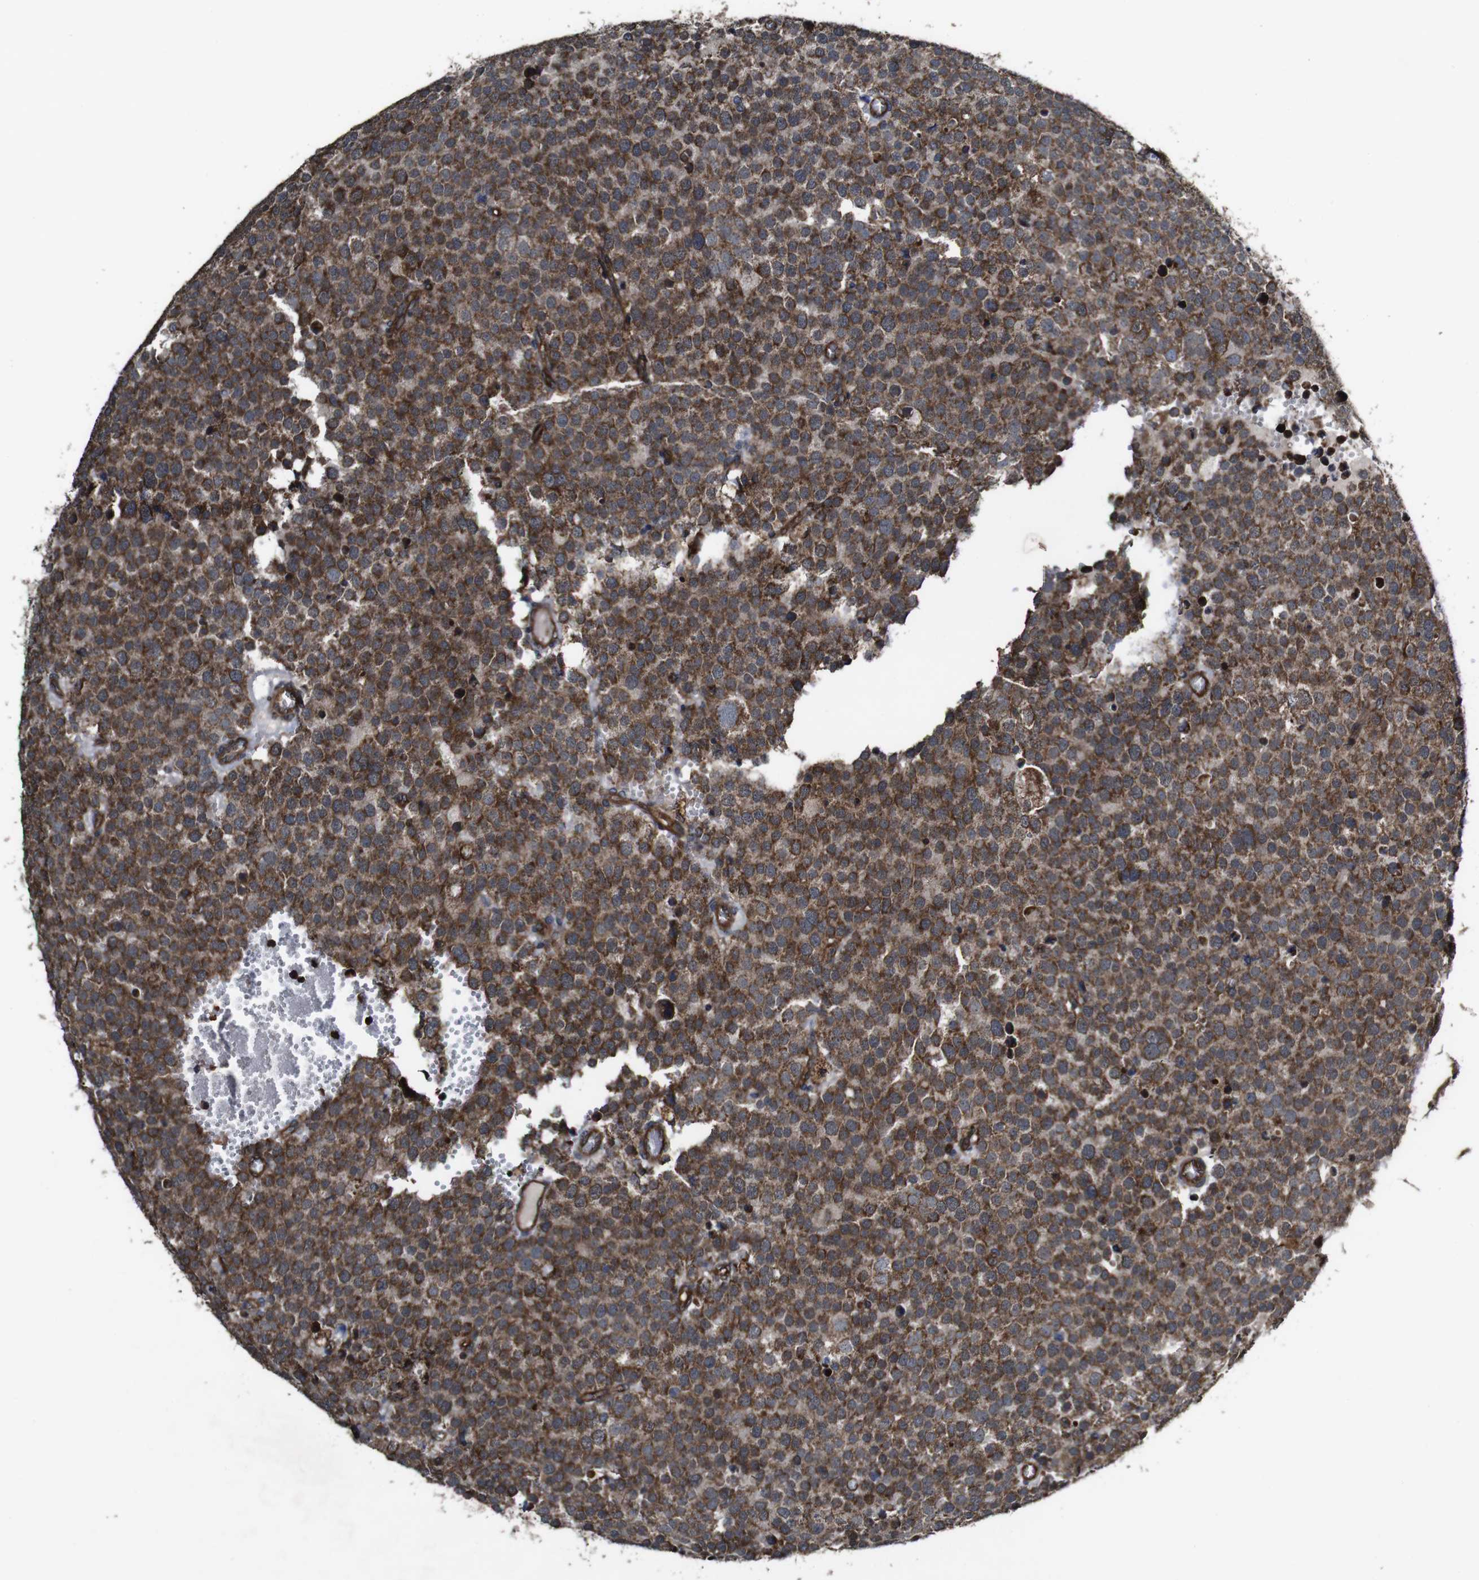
{"staining": {"intensity": "strong", "quantity": ">75%", "location": "cytoplasmic/membranous"}, "tissue": "testis cancer", "cell_type": "Tumor cells", "image_type": "cancer", "snomed": [{"axis": "morphology", "description": "Normal tissue, NOS"}, {"axis": "morphology", "description": "Seminoma, NOS"}, {"axis": "topography", "description": "Testis"}], "caption": "IHC (DAB (3,3'-diaminobenzidine)) staining of testis seminoma displays strong cytoplasmic/membranous protein expression in approximately >75% of tumor cells.", "gene": "BTN3A3", "patient": {"sex": "male", "age": 71}}